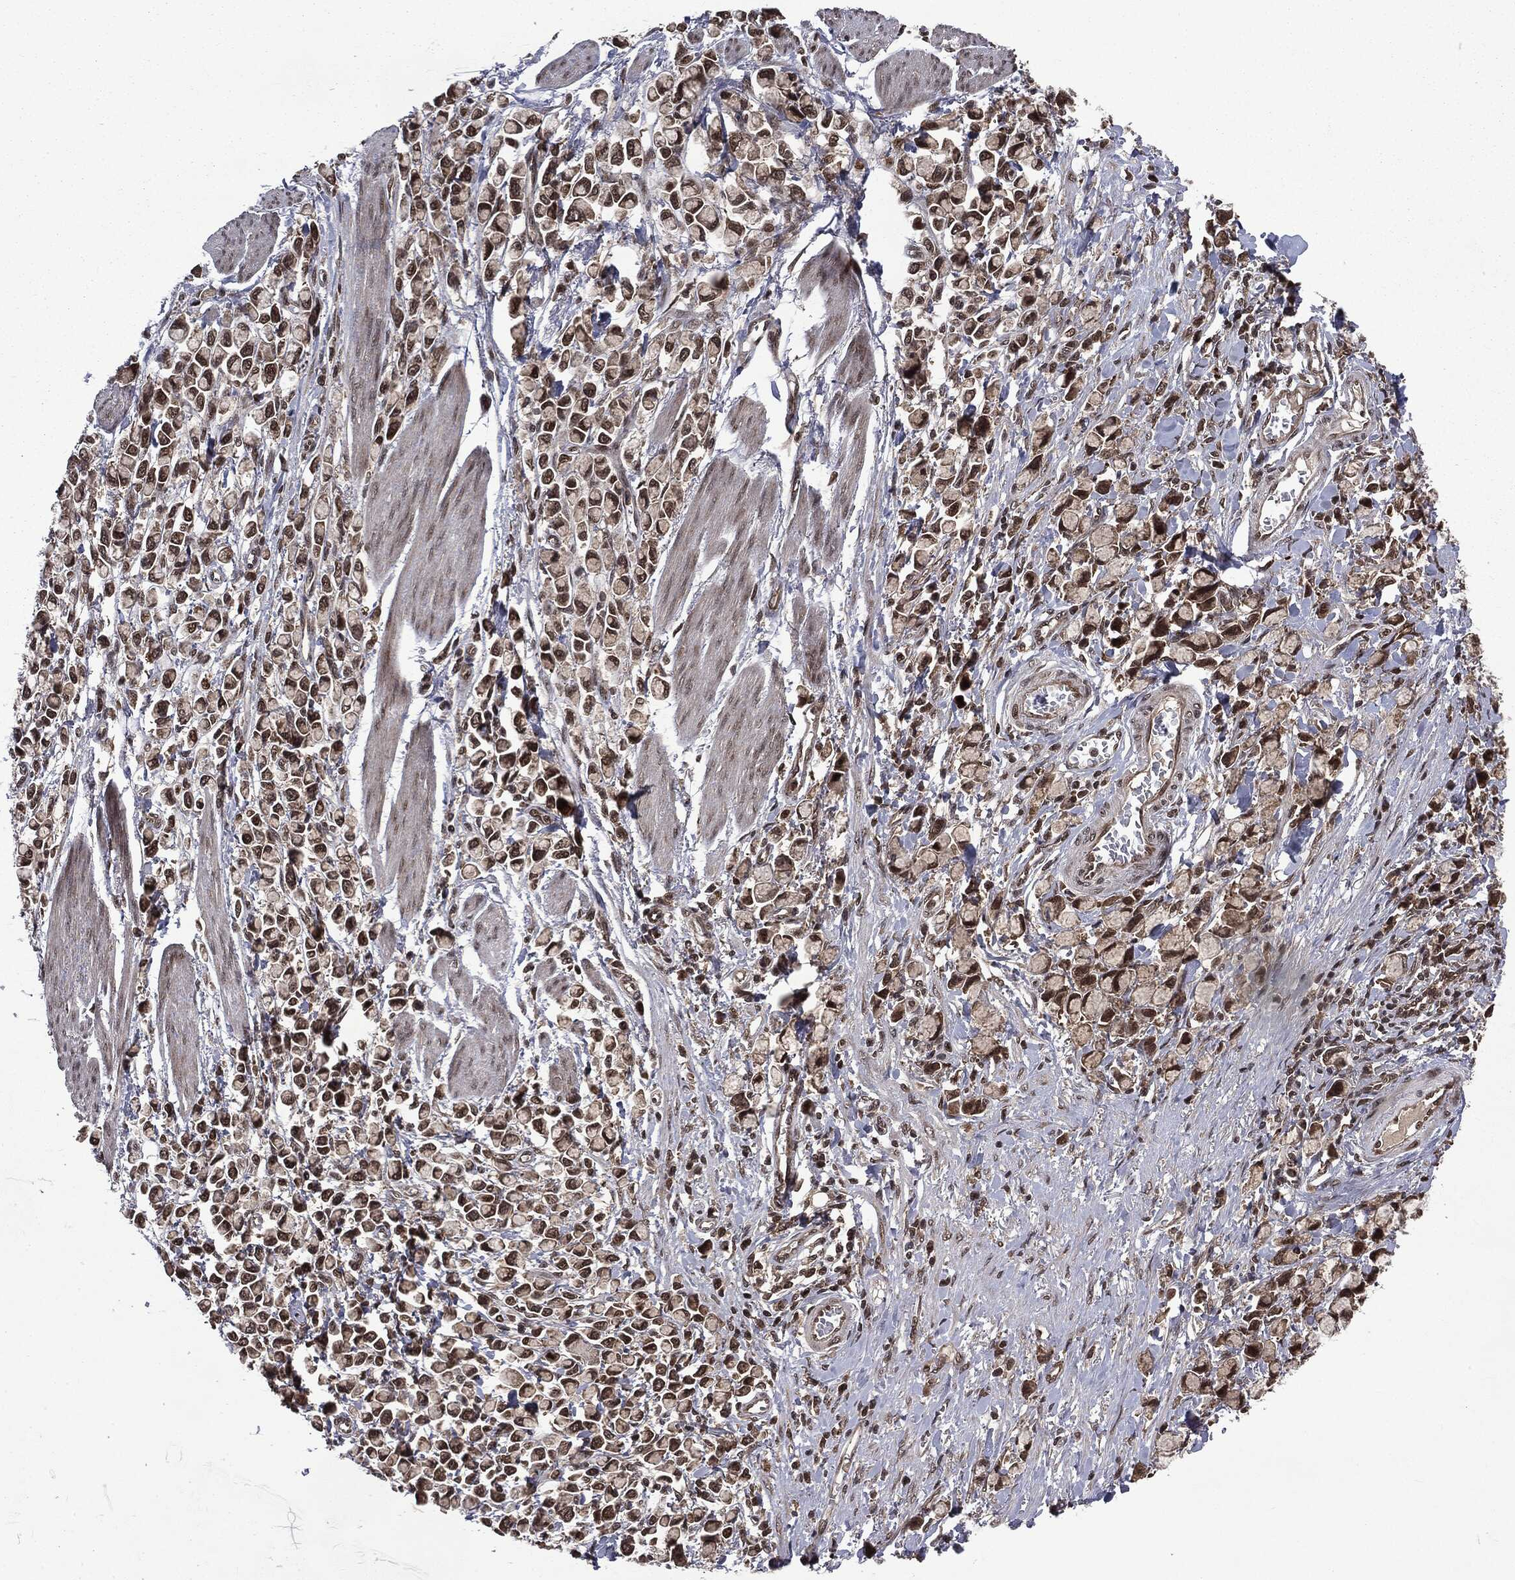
{"staining": {"intensity": "strong", "quantity": ">75%", "location": "nuclear"}, "tissue": "stomach cancer", "cell_type": "Tumor cells", "image_type": "cancer", "snomed": [{"axis": "morphology", "description": "Adenocarcinoma, NOS"}, {"axis": "topography", "description": "Stomach"}], "caption": "Immunohistochemical staining of stomach adenocarcinoma demonstrates high levels of strong nuclear positivity in about >75% of tumor cells.", "gene": "STAU2", "patient": {"sex": "female", "age": 81}}